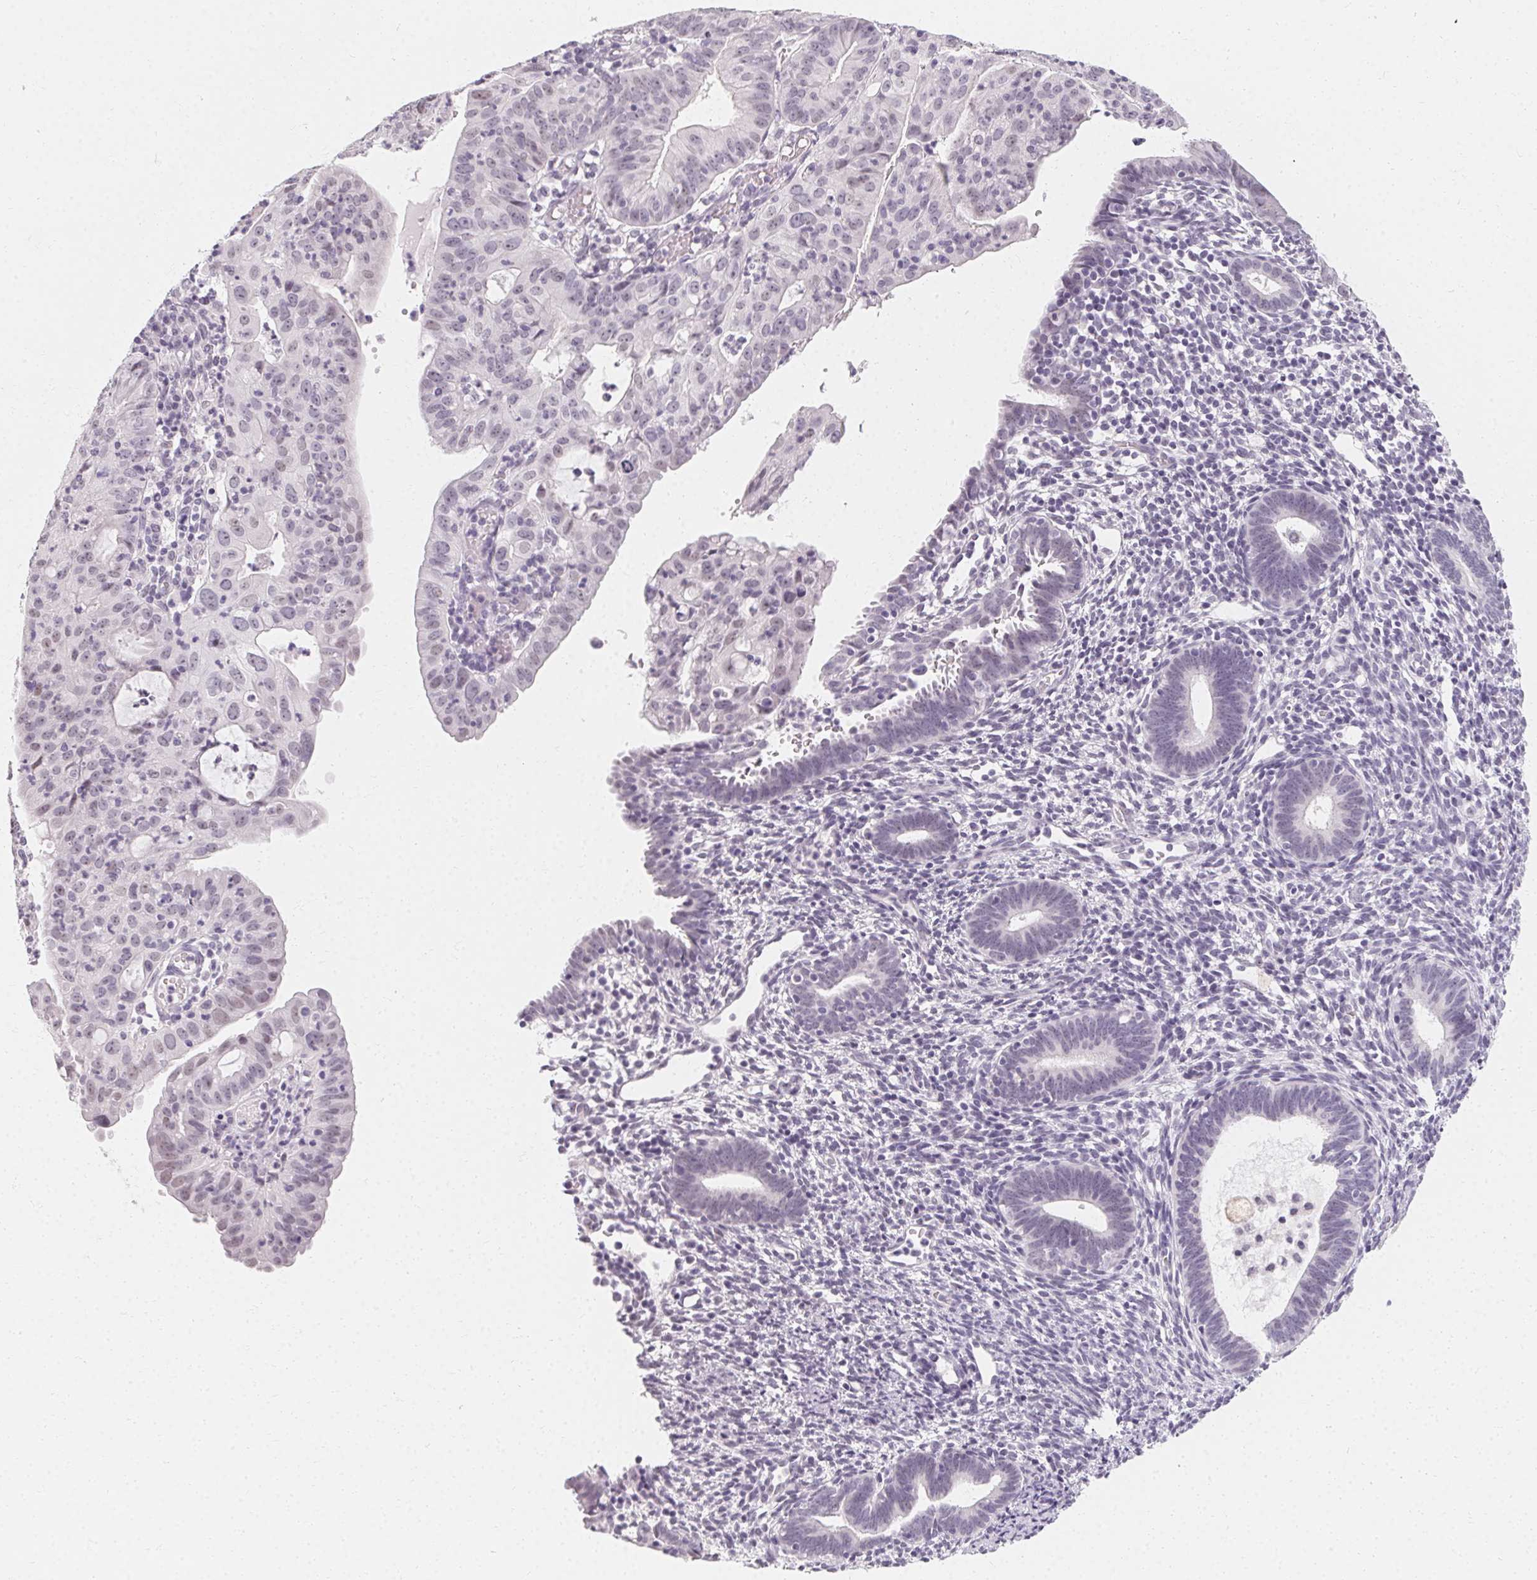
{"staining": {"intensity": "negative", "quantity": "none", "location": "none"}, "tissue": "endometrial cancer", "cell_type": "Tumor cells", "image_type": "cancer", "snomed": [{"axis": "morphology", "description": "Adenocarcinoma, NOS"}, {"axis": "topography", "description": "Endometrium"}], "caption": "This is a micrograph of immunohistochemistry staining of endometrial cancer (adenocarcinoma), which shows no positivity in tumor cells.", "gene": "SYNPR", "patient": {"sex": "female", "age": 60}}